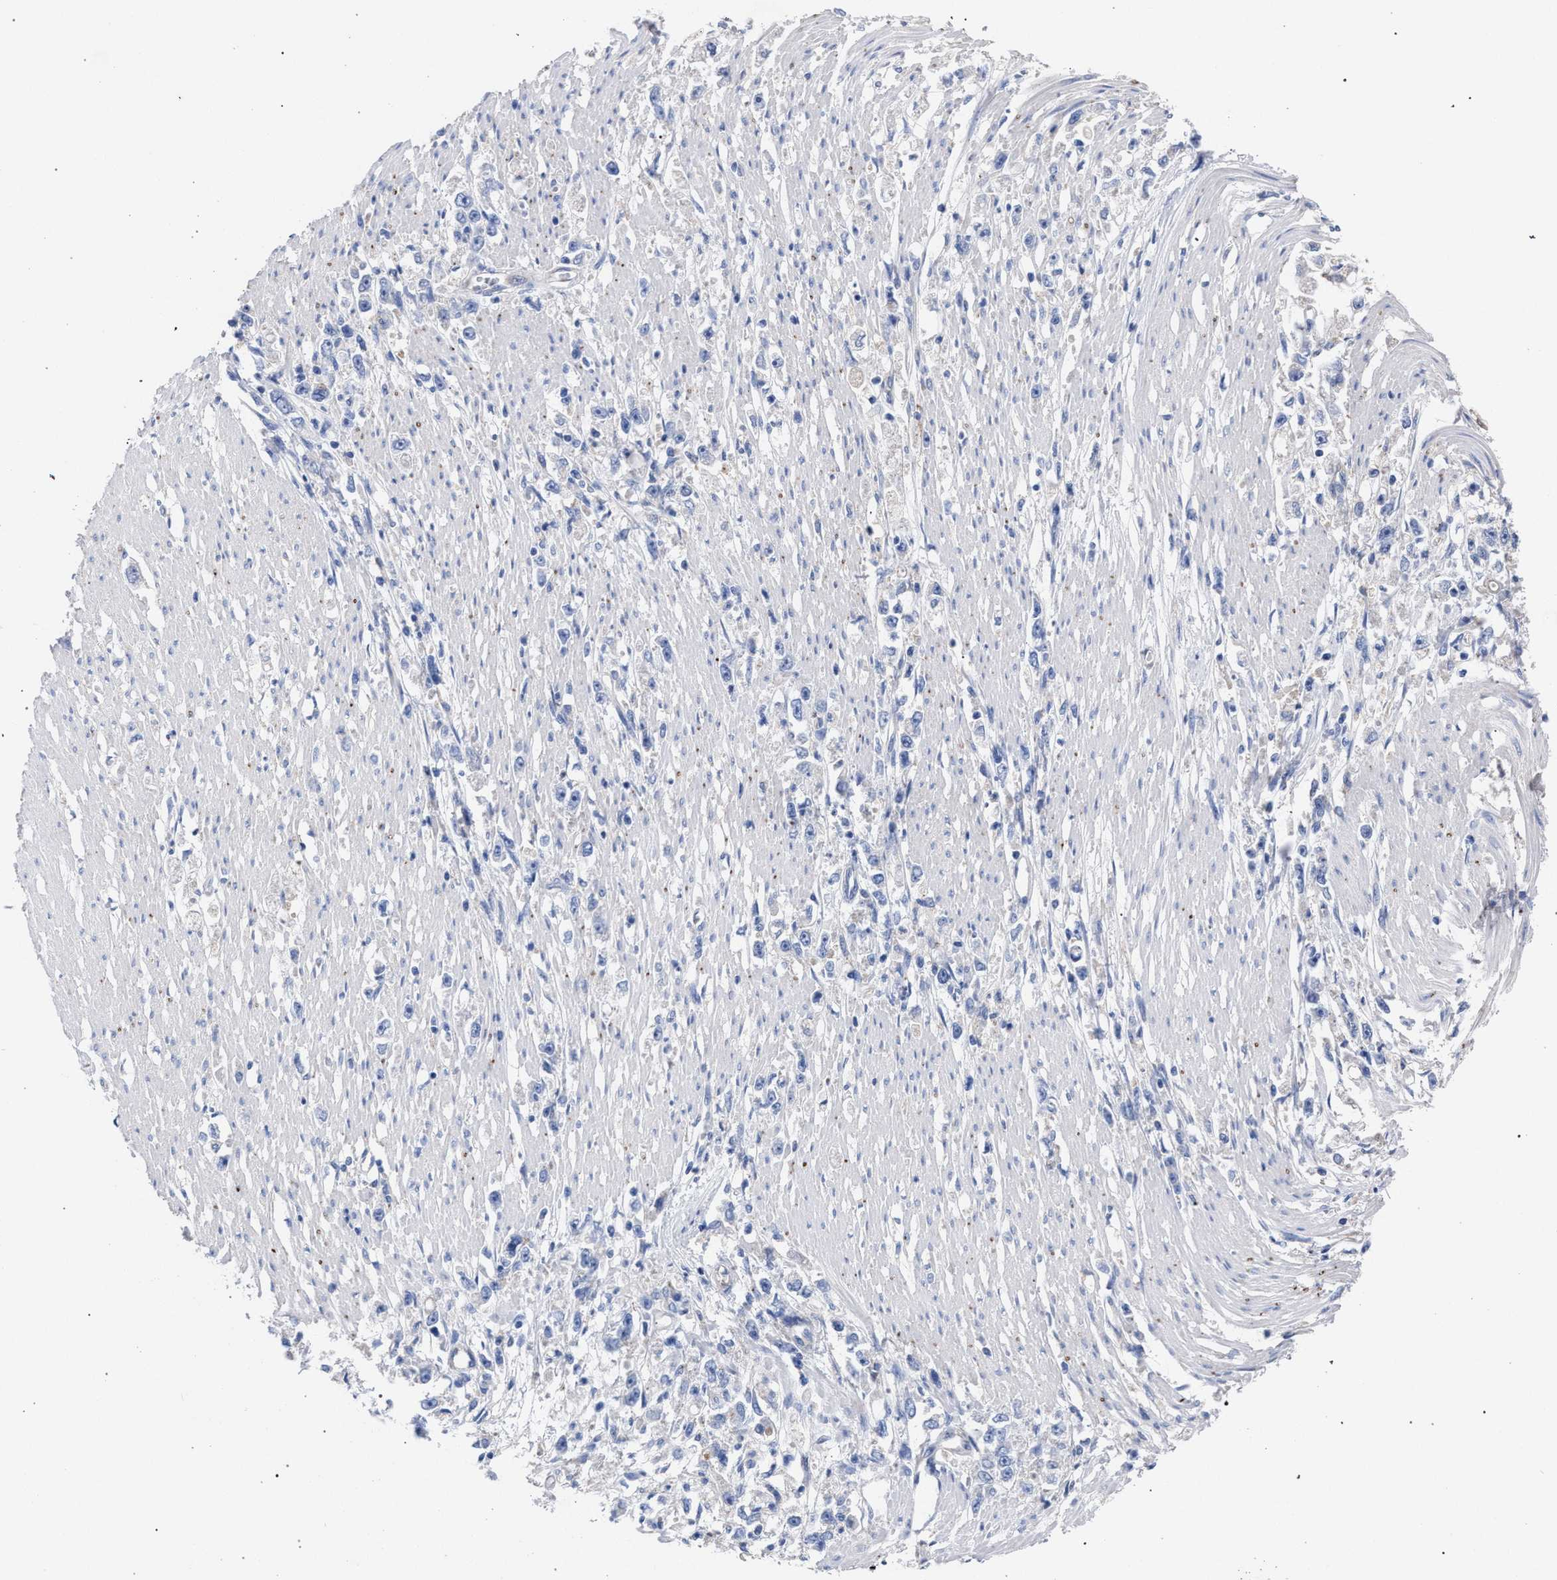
{"staining": {"intensity": "negative", "quantity": "none", "location": "none"}, "tissue": "stomach cancer", "cell_type": "Tumor cells", "image_type": "cancer", "snomed": [{"axis": "morphology", "description": "Adenocarcinoma, NOS"}, {"axis": "topography", "description": "Stomach"}], "caption": "This is a histopathology image of immunohistochemistry staining of stomach cancer (adenocarcinoma), which shows no expression in tumor cells.", "gene": "GMPR", "patient": {"sex": "female", "age": 59}}